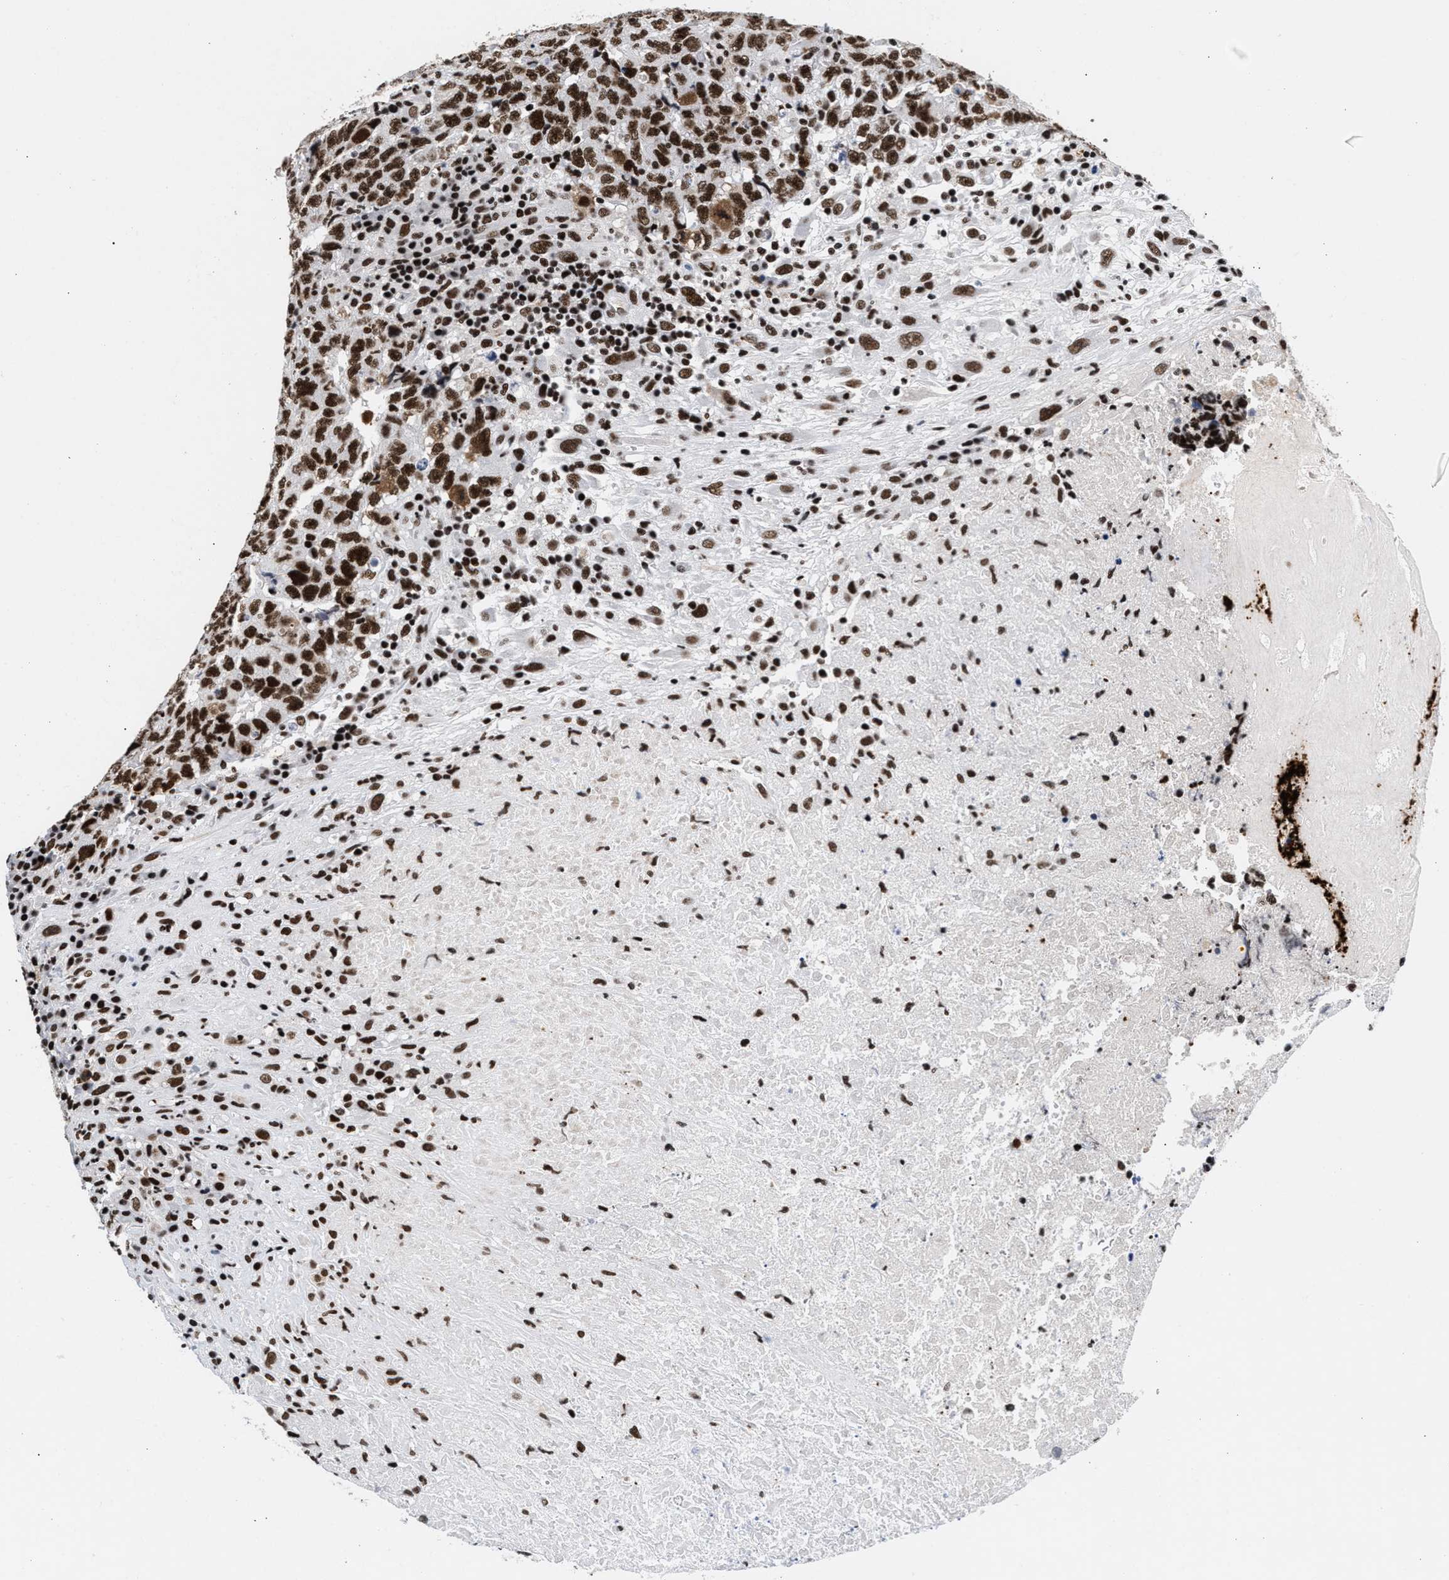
{"staining": {"intensity": "moderate", "quantity": ">75%", "location": "nuclear"}, "tissue": "testis cancer", "cell_type": "Tumor cells", "image_type": "cancer", "snomed": [{"axis": "morphology", "description": "Necrosis, NOS"}, {"axis": "morphology", "description": "Carcinoma, Embryonal, NOS"}, {"axis": "topography", "description": "Testis"}], "caption": "Immunohistochemical staining of human testis embryonal carcinoma displays medium levels of moderate nuclear protein positivity in approximately >75% of tumor cells.", "gene": "RAD21", "patient": {"sex": "male", "age": 19}}